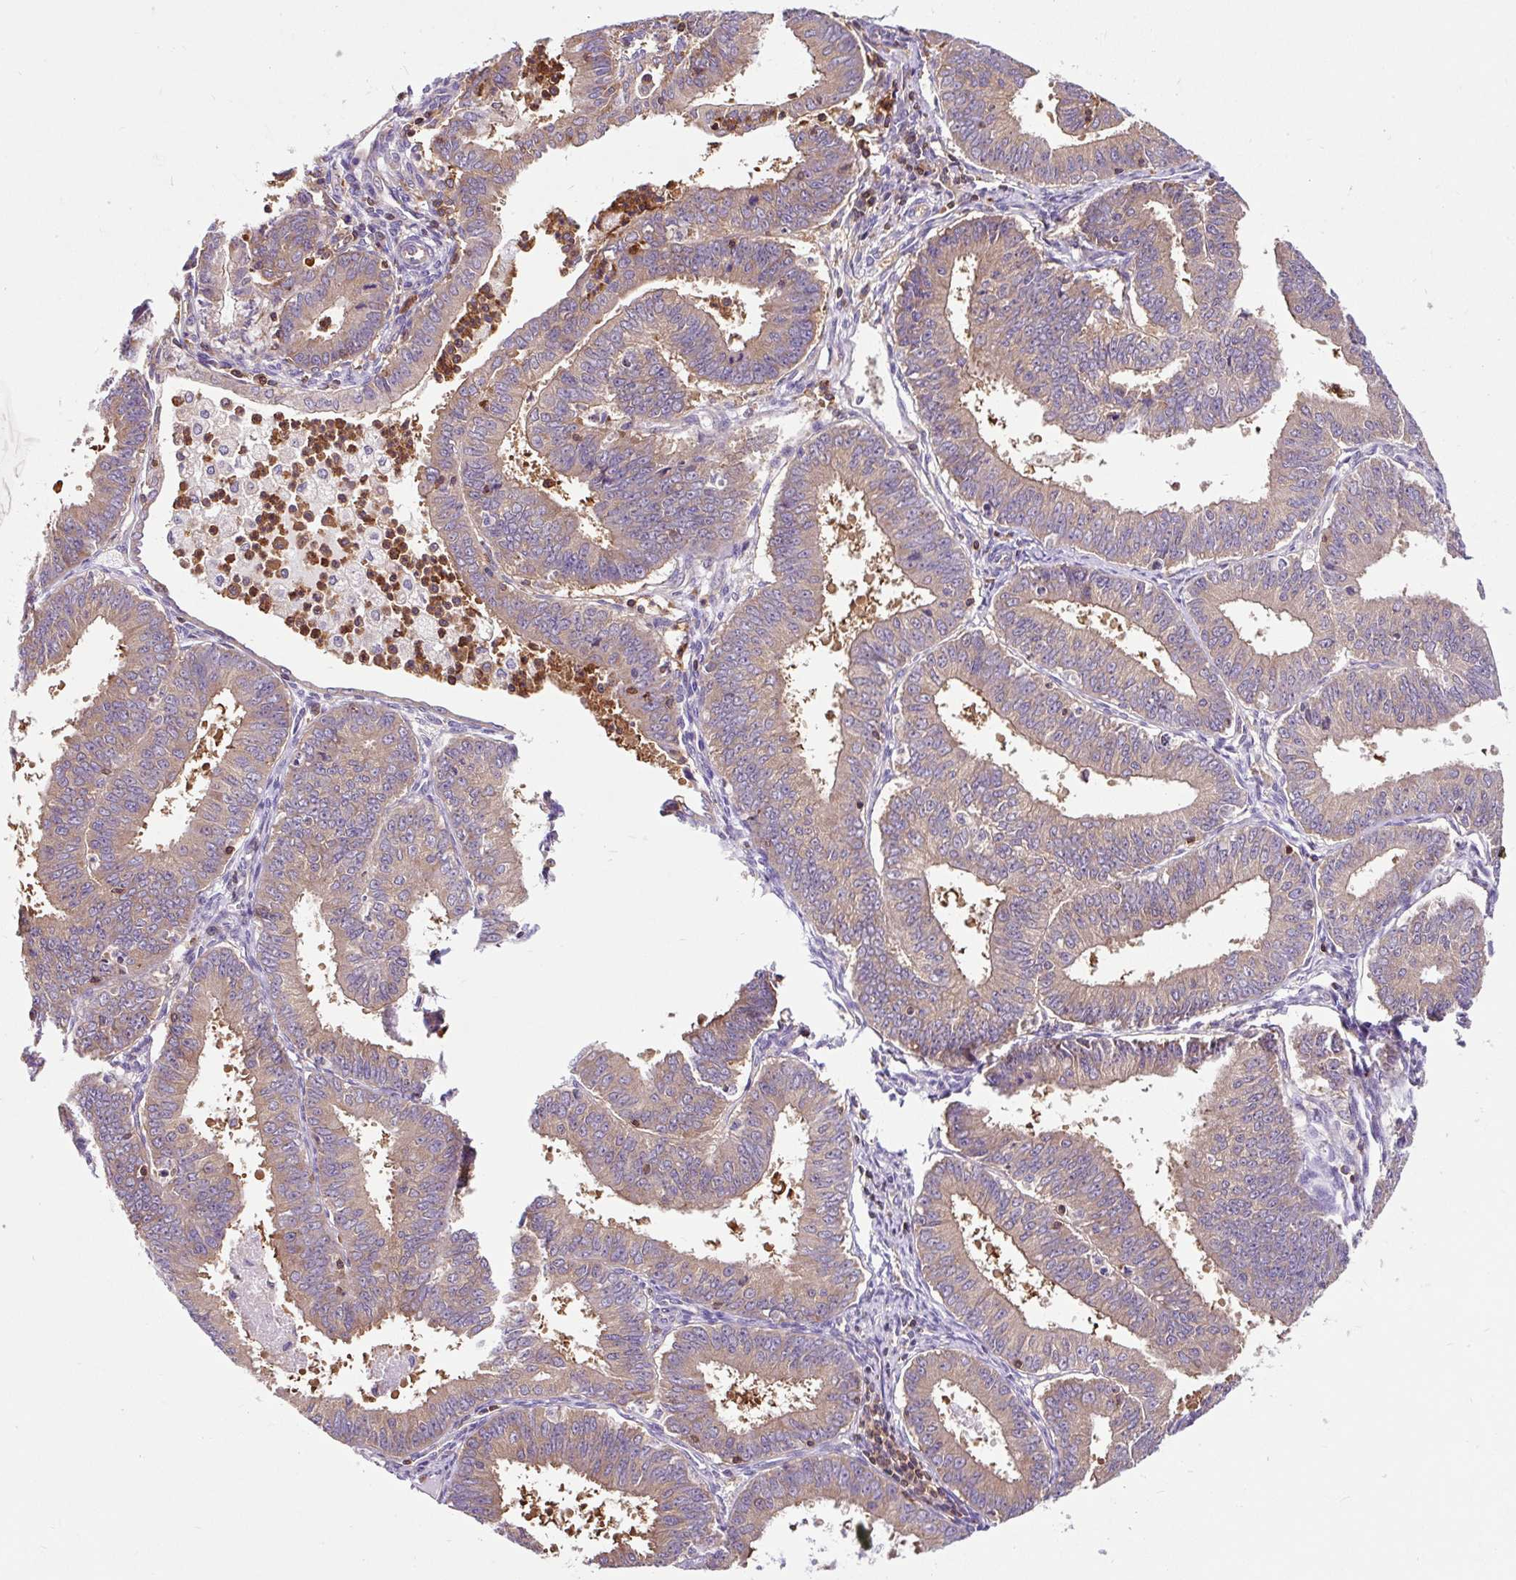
{"staining": {"intensity": "weak", "quantity": ">75%", "location": "cytoplasmic/membranous"}, "tissue": "endometrial cancer", "cell_type": "Tumor cells", "image_type": "cancer", "snomed": [{"axis": "morphology", "description": "Adenocarcinoma, NOS"}, {"axis": "topography", "description": "Endometrium"}], "caption": "Immunohistochemistry histopathology image of neoplastic tissue: human endometrial adenocarcinoma stained using immunohistochemistry (IHC) reveals low levels of weak protein expression localized specifically in the cytoplasmic/membranous of tumor cells, appearing as a cytoplasmic/membranous brown color.", "gene": "CISD3", "patient": {"sex": "female", "age": 73}}